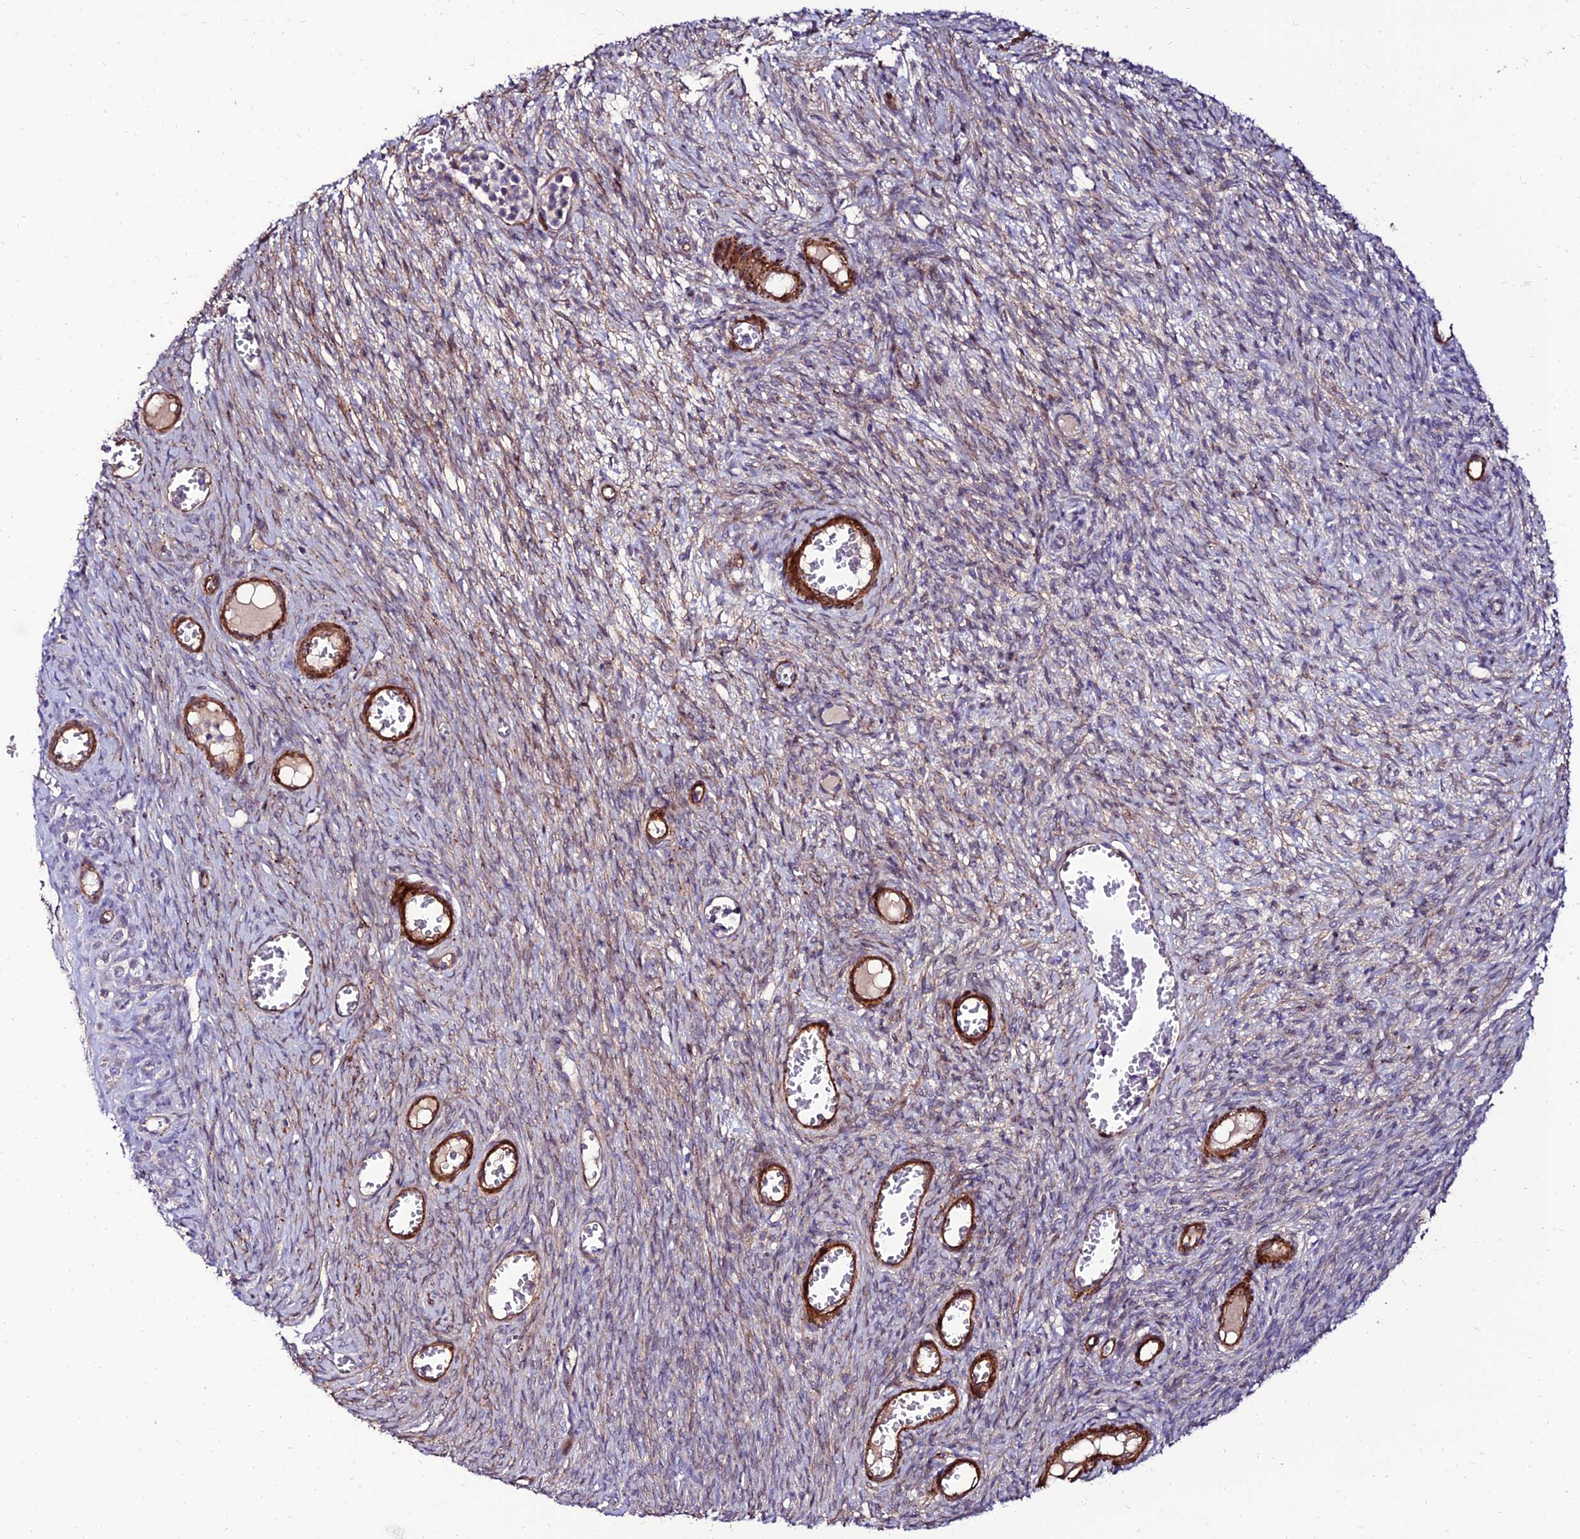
{"staining": {"intensity": "moderate", "quantity": "25%-75%", "location": "cytoplasmic/membranous"}, "tissue": "ovary", "cell_type": "Ovarian stroma cells", "image_type": "normal", "snomed": [{"axis": "morphology", "description": "Normal tissue, NOS"}, {"axis": "topography", "description": "Ovary"}], "caption": "Moderate cytoplasmic/membranous expression for a protein is identified in approximately 25%-75% of ovarian stroma cells of normal ovary using immunohistochemistry (IHC).", "gene": "ALDH3B2", "patient": {"sex": "female", "age": 44}}